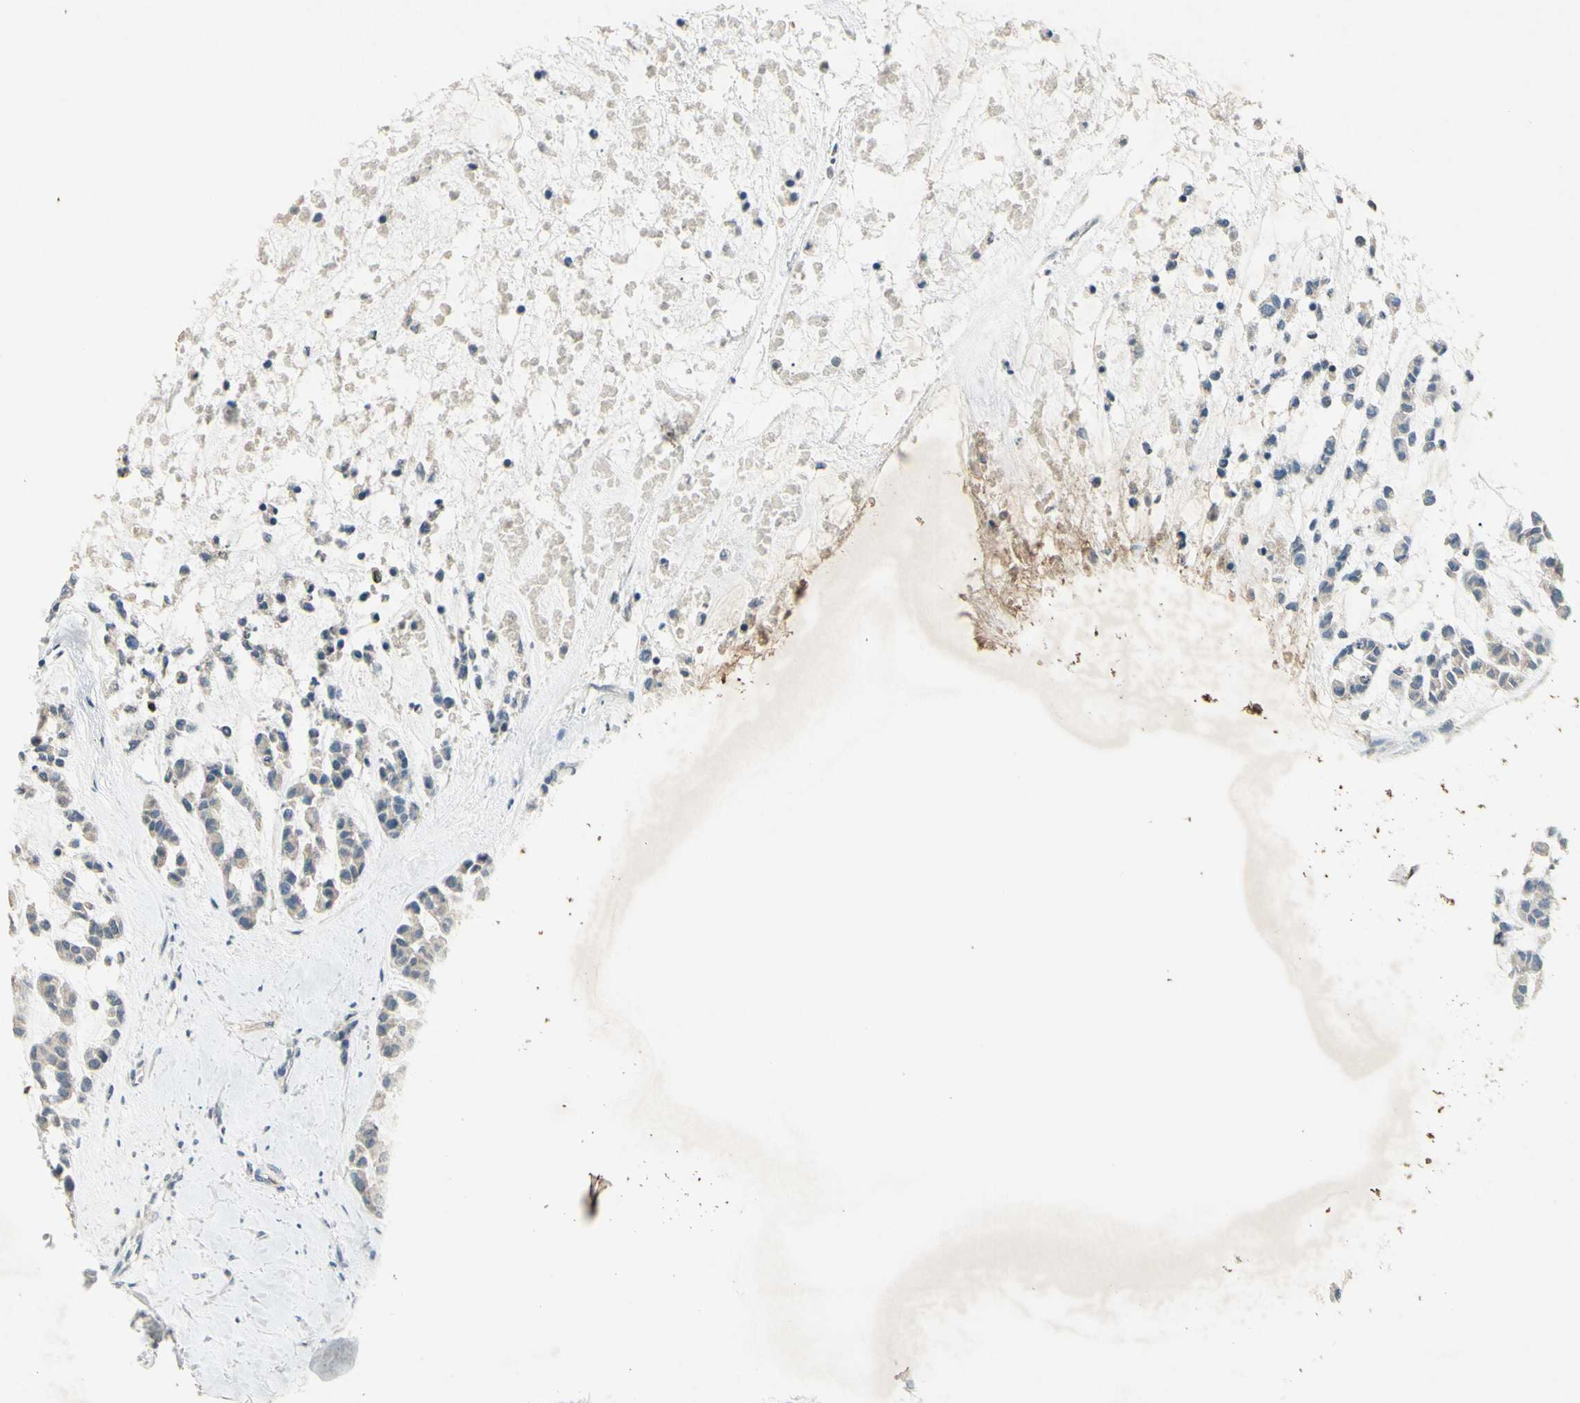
{"staining": {"intensity": "weak", "quantity": ">75%", "location": "cytoplasmic/membranous"}, "tissue": "head and neck cancer", "cell_type": "Tumor cells", "image_type": "cancer", "snomed": [{"axis": "morphology", "description": "Adenocarcinoma, NOS"}, {"axis": "morphology", "description": "Adenoma, NOS"}, {"axis": "topography", "description": "Head-Neck"}], "caption": "DAB immunohistochemical staining of head and neck adenocarcinoma reveals weak cytoplasmic/membranous protein expression in about >75% of tumor cells.", "gene": "TIMM21", "patient": {"sex": "female", "age": 55}}